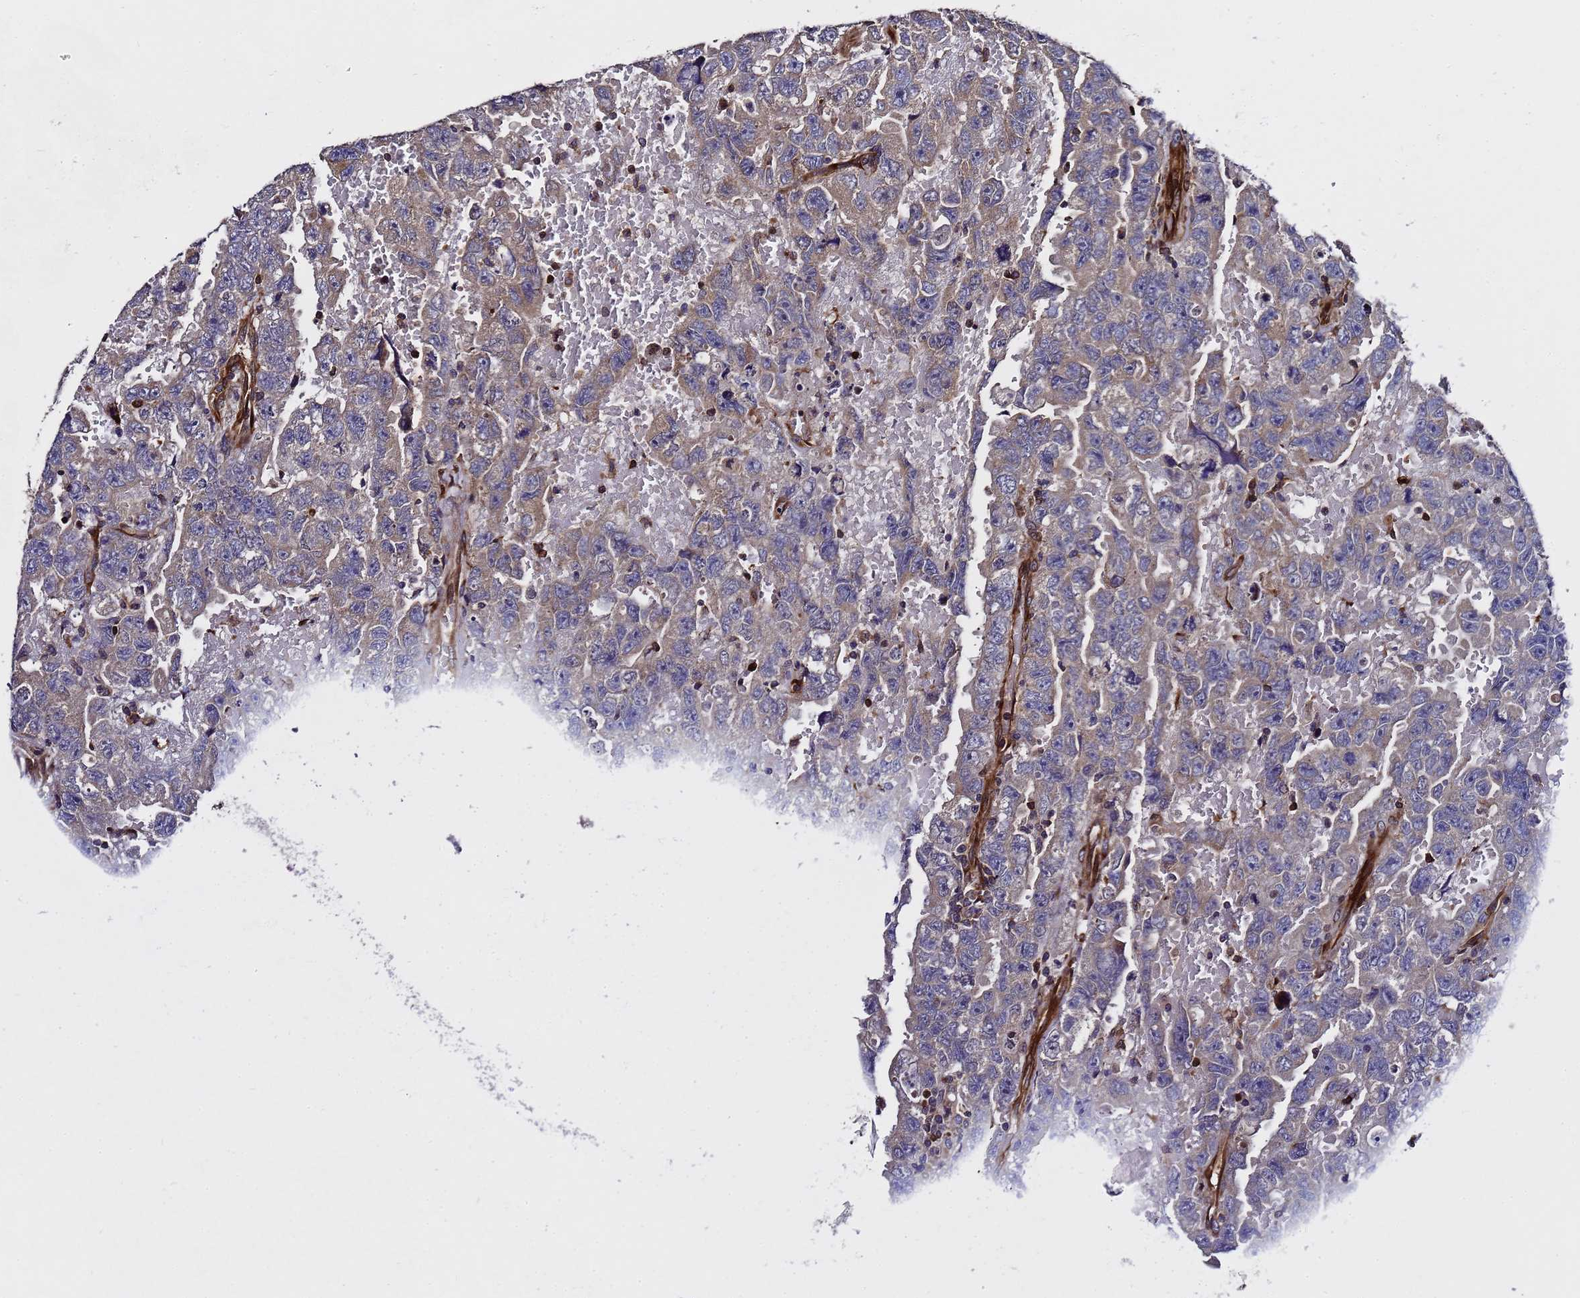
{"staining": {"intensity": "weak", "quantity": "<25%", "location": "cytoplasmic/membranous"}, "tissue": "testis cancer", "cell_type": "Tumor cells", "image_type": "cancer", "snomed": [{"axis": "morphology", "description": "Carcinoma, Embryonal, NOS"}, {"axis": "topography", "description": "Testis"}], "caption": "A high-resolution image shows immunohistochemistry (IHC) staining of embryonal carcinoma (testis), which exhibits no significant positivity in tumor cells. (DAB immunohistochemistry (IHC) with hematoxylin counter stain).", "gene": "MOCS1", "patient": {"sex": "male", "age": 45}}